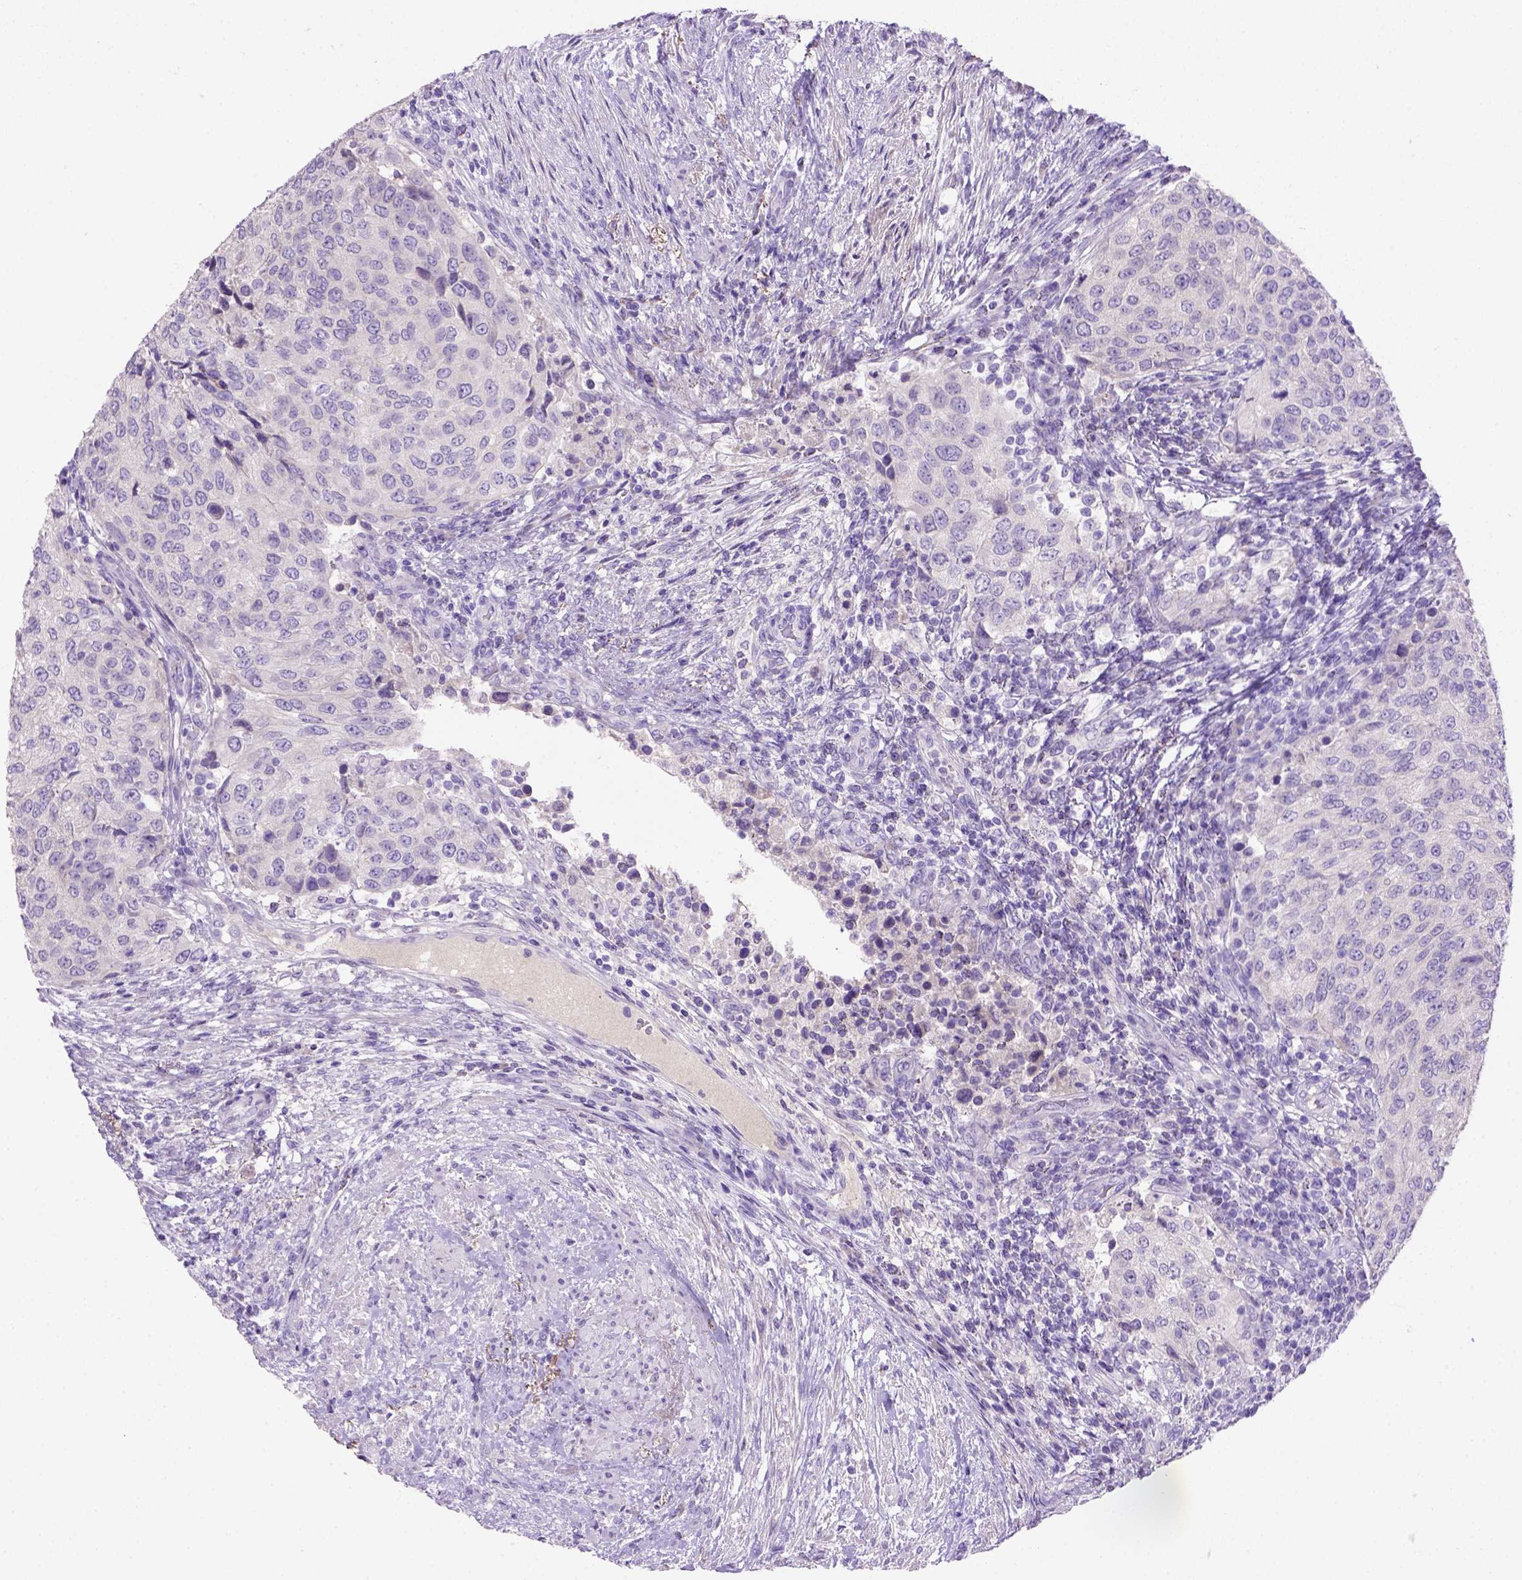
{"staining": {"intensity": "negative", "quantity": "none", "location": "none"}, "tissue": "urothelial cancer", "cell_type": "Tumor cells", "image_type": "cancer", "snomed": [{"axis": "morphology", "description": "Urothelial carcinoma, High grade"}, {"axis": "topography", "description": "Urinary bladder"}], "caption": "Immunohistochemistry image of neoplastic tissue: human urothelial cancer stained with DAB (3,3'-diaminobenzidine) reveals no significant protein expression in tumor cells.", "gene": "SIRPD", "patient": {"sex": "female", "age": 78}}